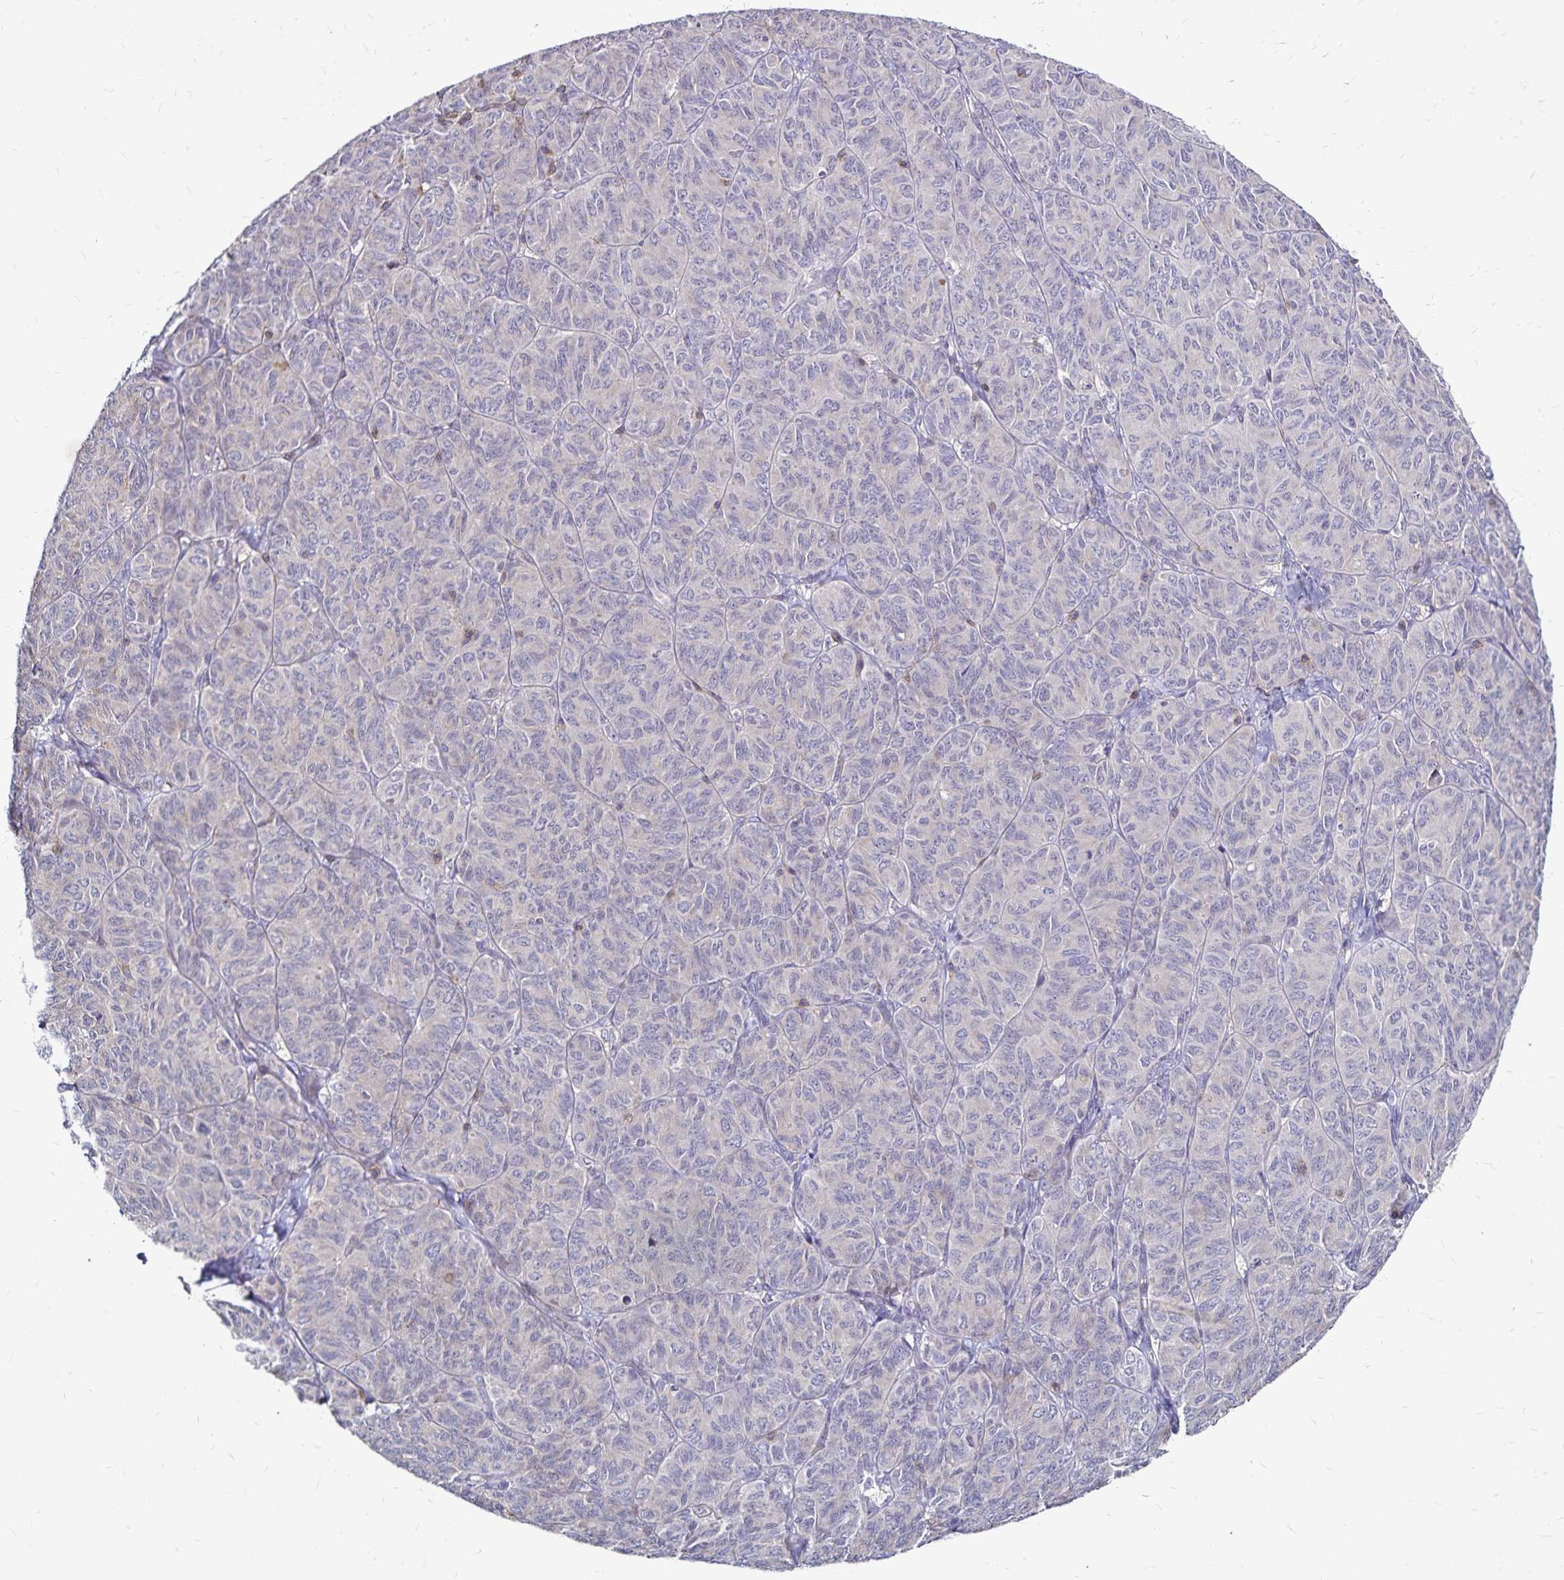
{"staining": {"intensity": "weak", "quantity": "<25%", "location": "cytoplasmic/membranous"}, "tissue": "ovarian cancer", "cell_type": "Tumor cells", "image_type": "cancer", "snomed": [{"axis": "morphology", "description": "Carcinoma, endometroid"}, {"axis": "topography", "description": "Ovary"}], "caption": "The image exhibits no staining of tumor cells in ovarian cancer. The staining is performed using DAB brown chromogen with nuclei counter-stained in using hematoxylin.", "gene": "NAGPA", "patient": {"sex": "female", "age": 80}}